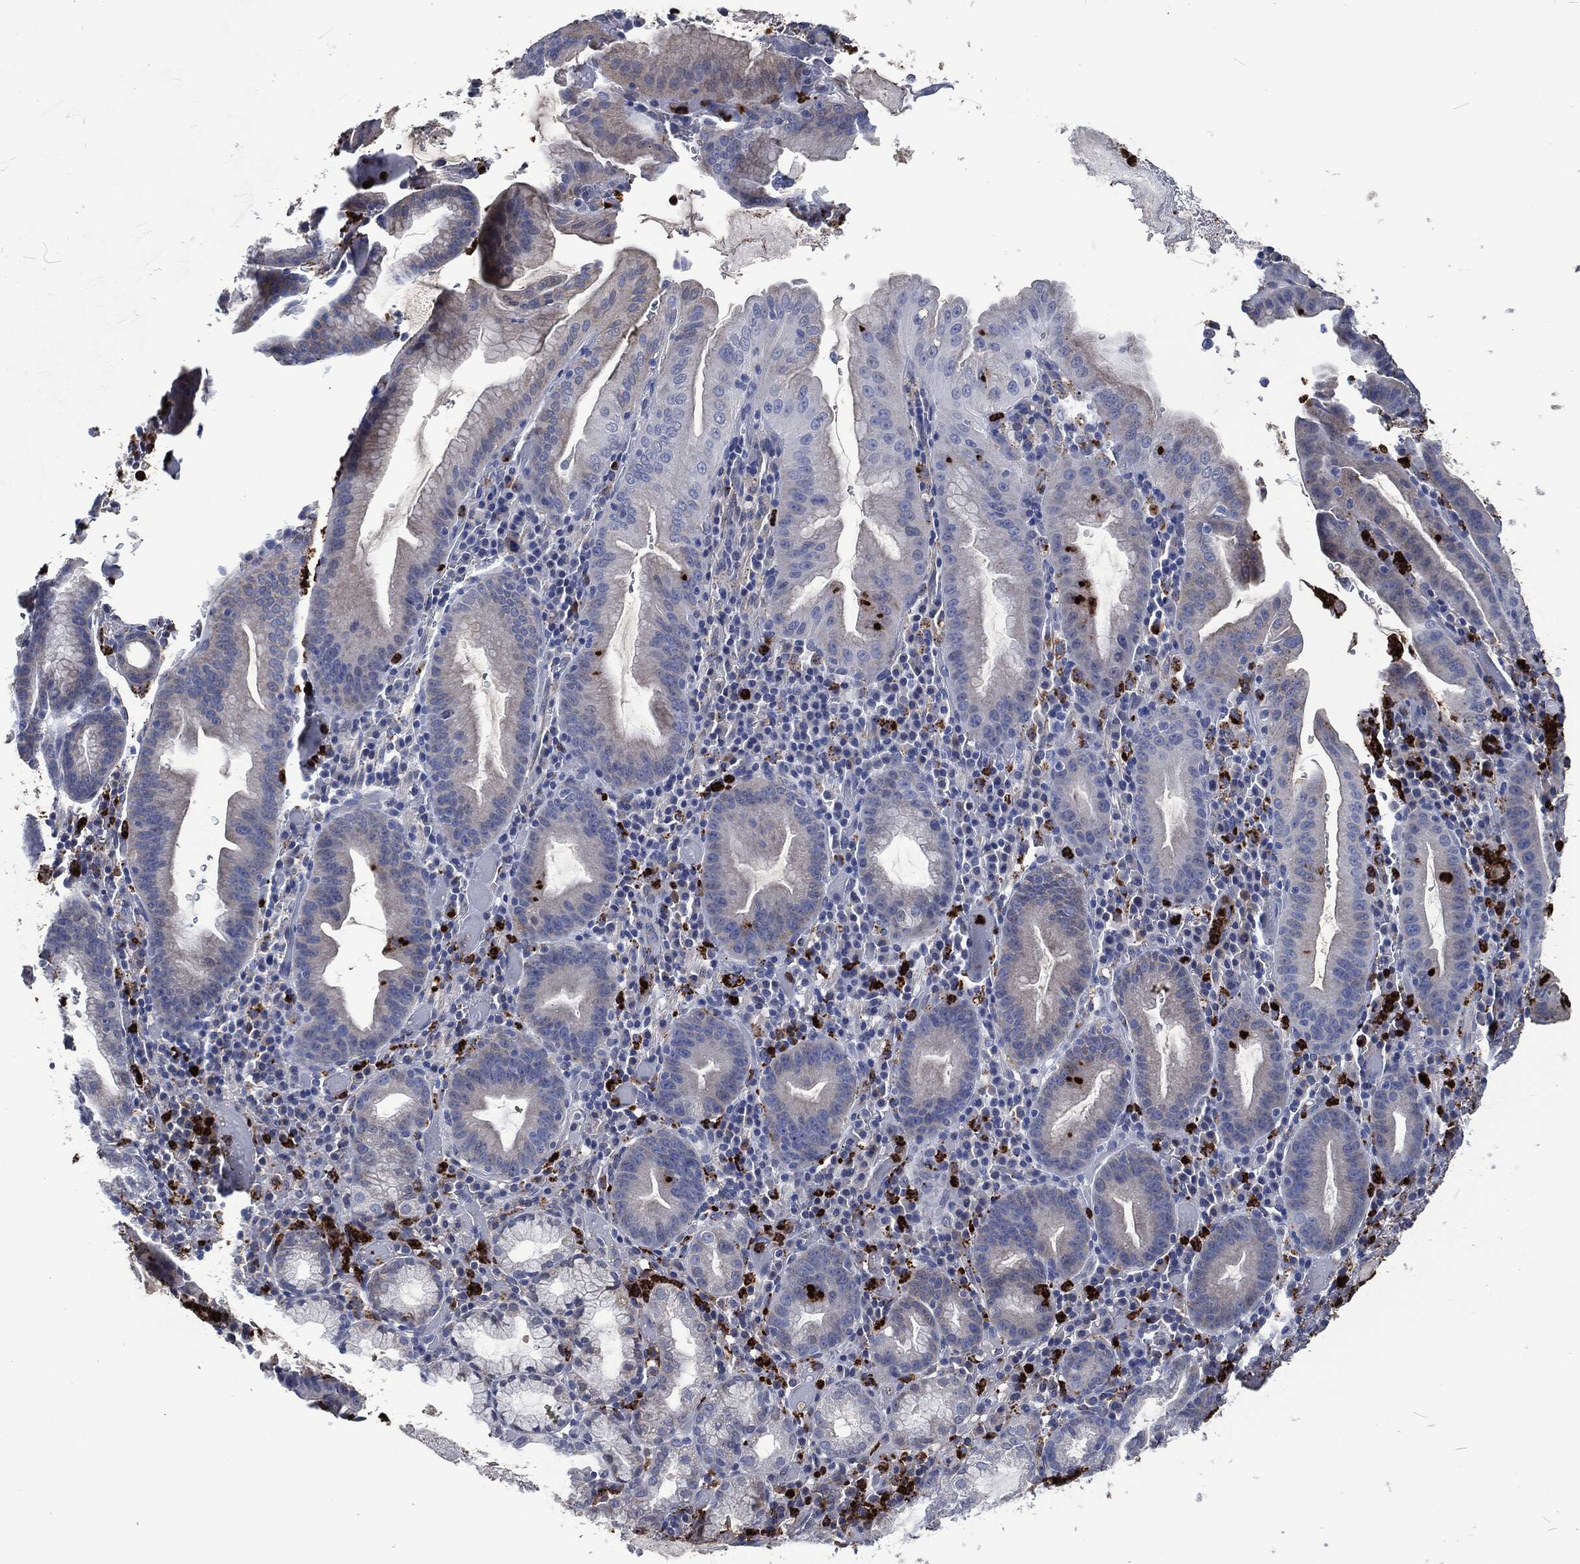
{"staining": {"intensity": "negative", "quantity": "none", "location": "none"}, "tissue": "stomach cancer", "cell_type": "Tumor cells", "image_type": "cancer", "snomed": [{"axis": "morphology", "description": "Adenocarcinoma, NOS"}, {"axis": "topography", "description": "Stomach"}], "caption": "Immunohistochemistry (IHC) of stomach cancer (adenocarcinoma) shows no positivity in tumor cells.", "gene": "MPO", "patient": {"sex": "male", "age": 79}}